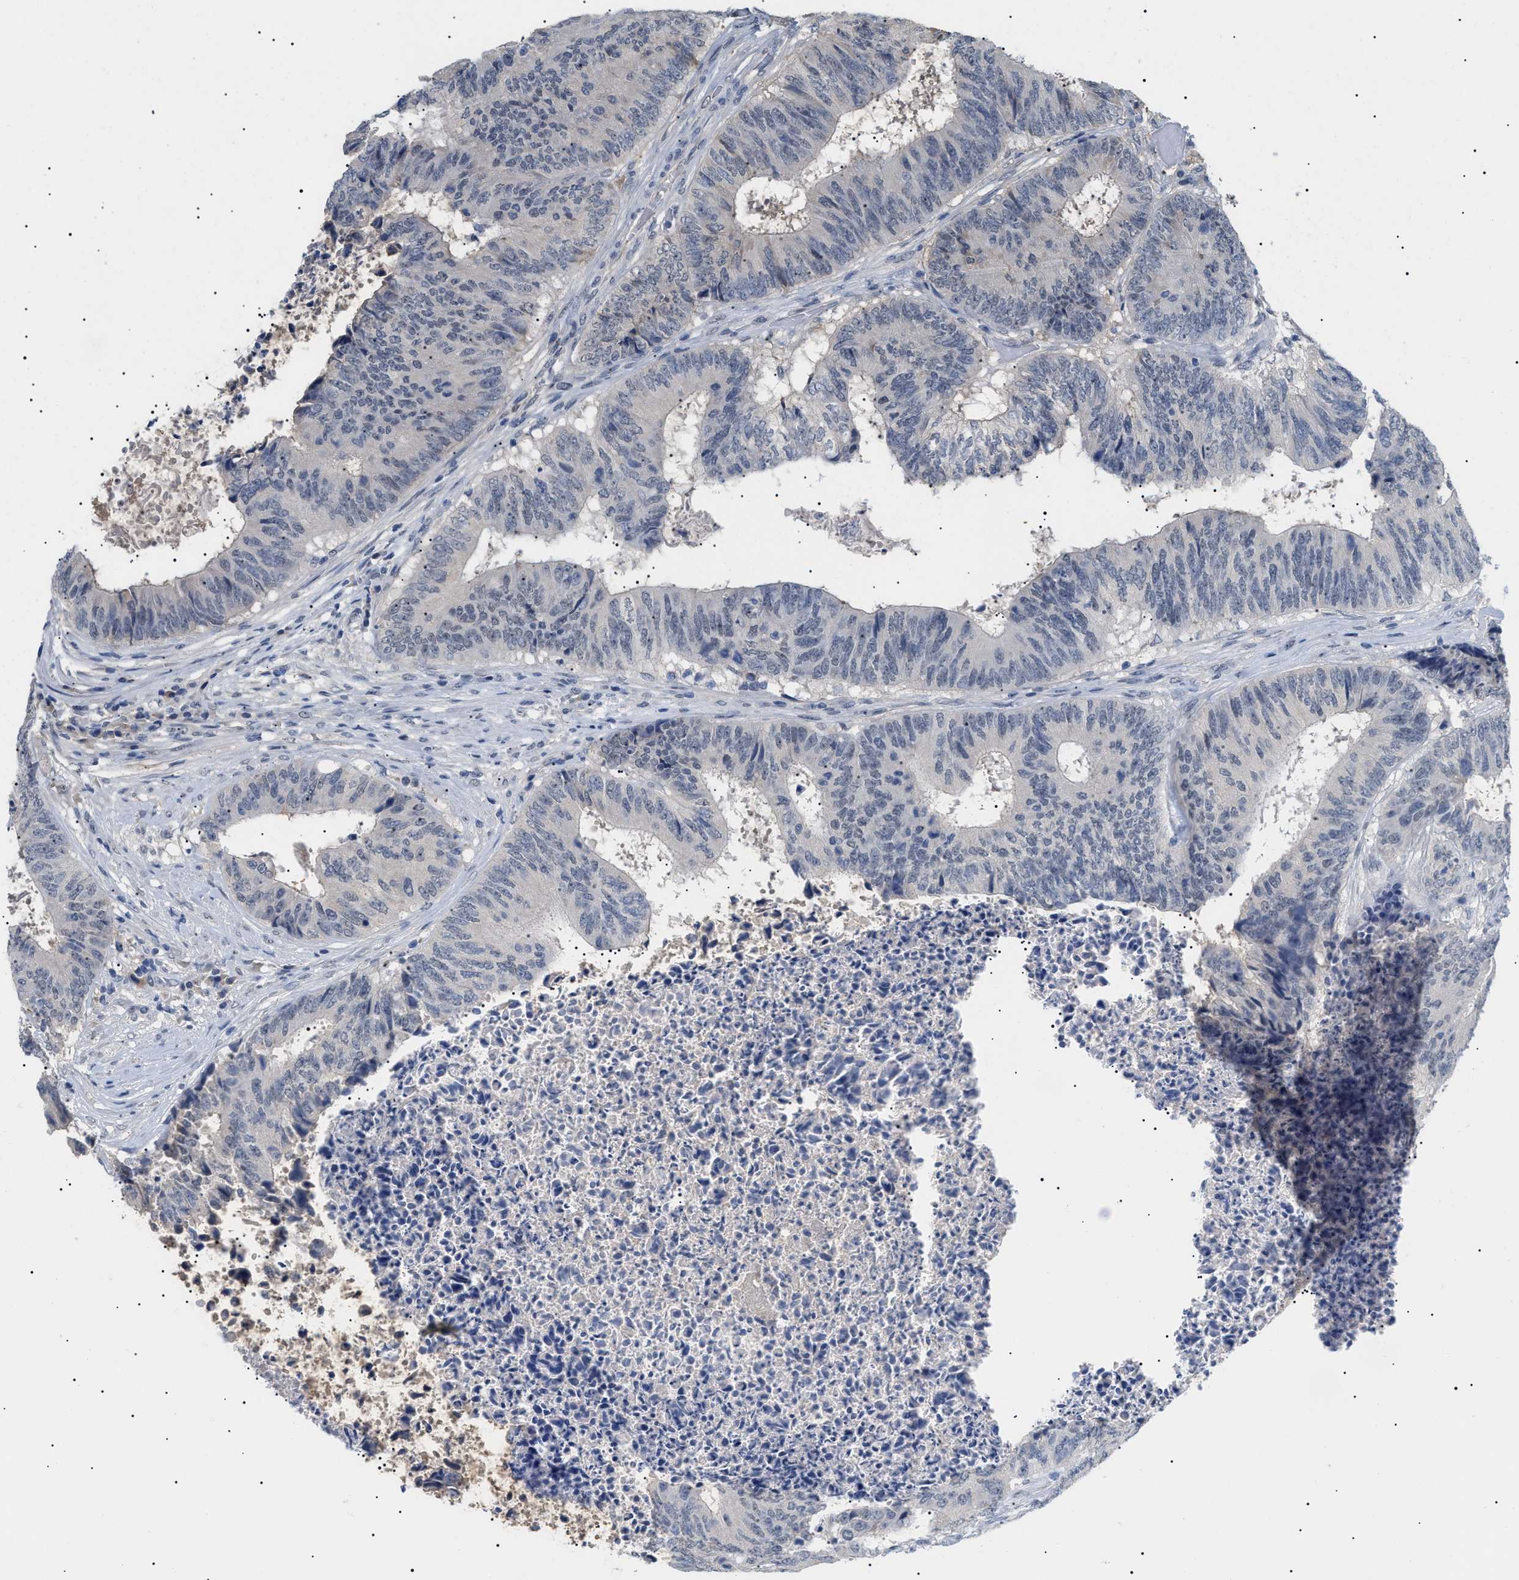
{"staining": {"intensity": "negative", "quantity": "none", "location": "none"}, "tissue": "colorectal cancer", "cell_type": "Tumor cells", "image_type": "cancer", "snomed": [{"axis": "morphology", "description": "Adenocarcinoma, NOS"}, {"axis": "topography", "description": "Rectum"}], "caption": "This is an IHC photomicrograph of colorectal adenocarcinoma. There is no staining in tumor cells.", "gene": "PRRT2", "patient": {"sex": "male", "age": 72}}